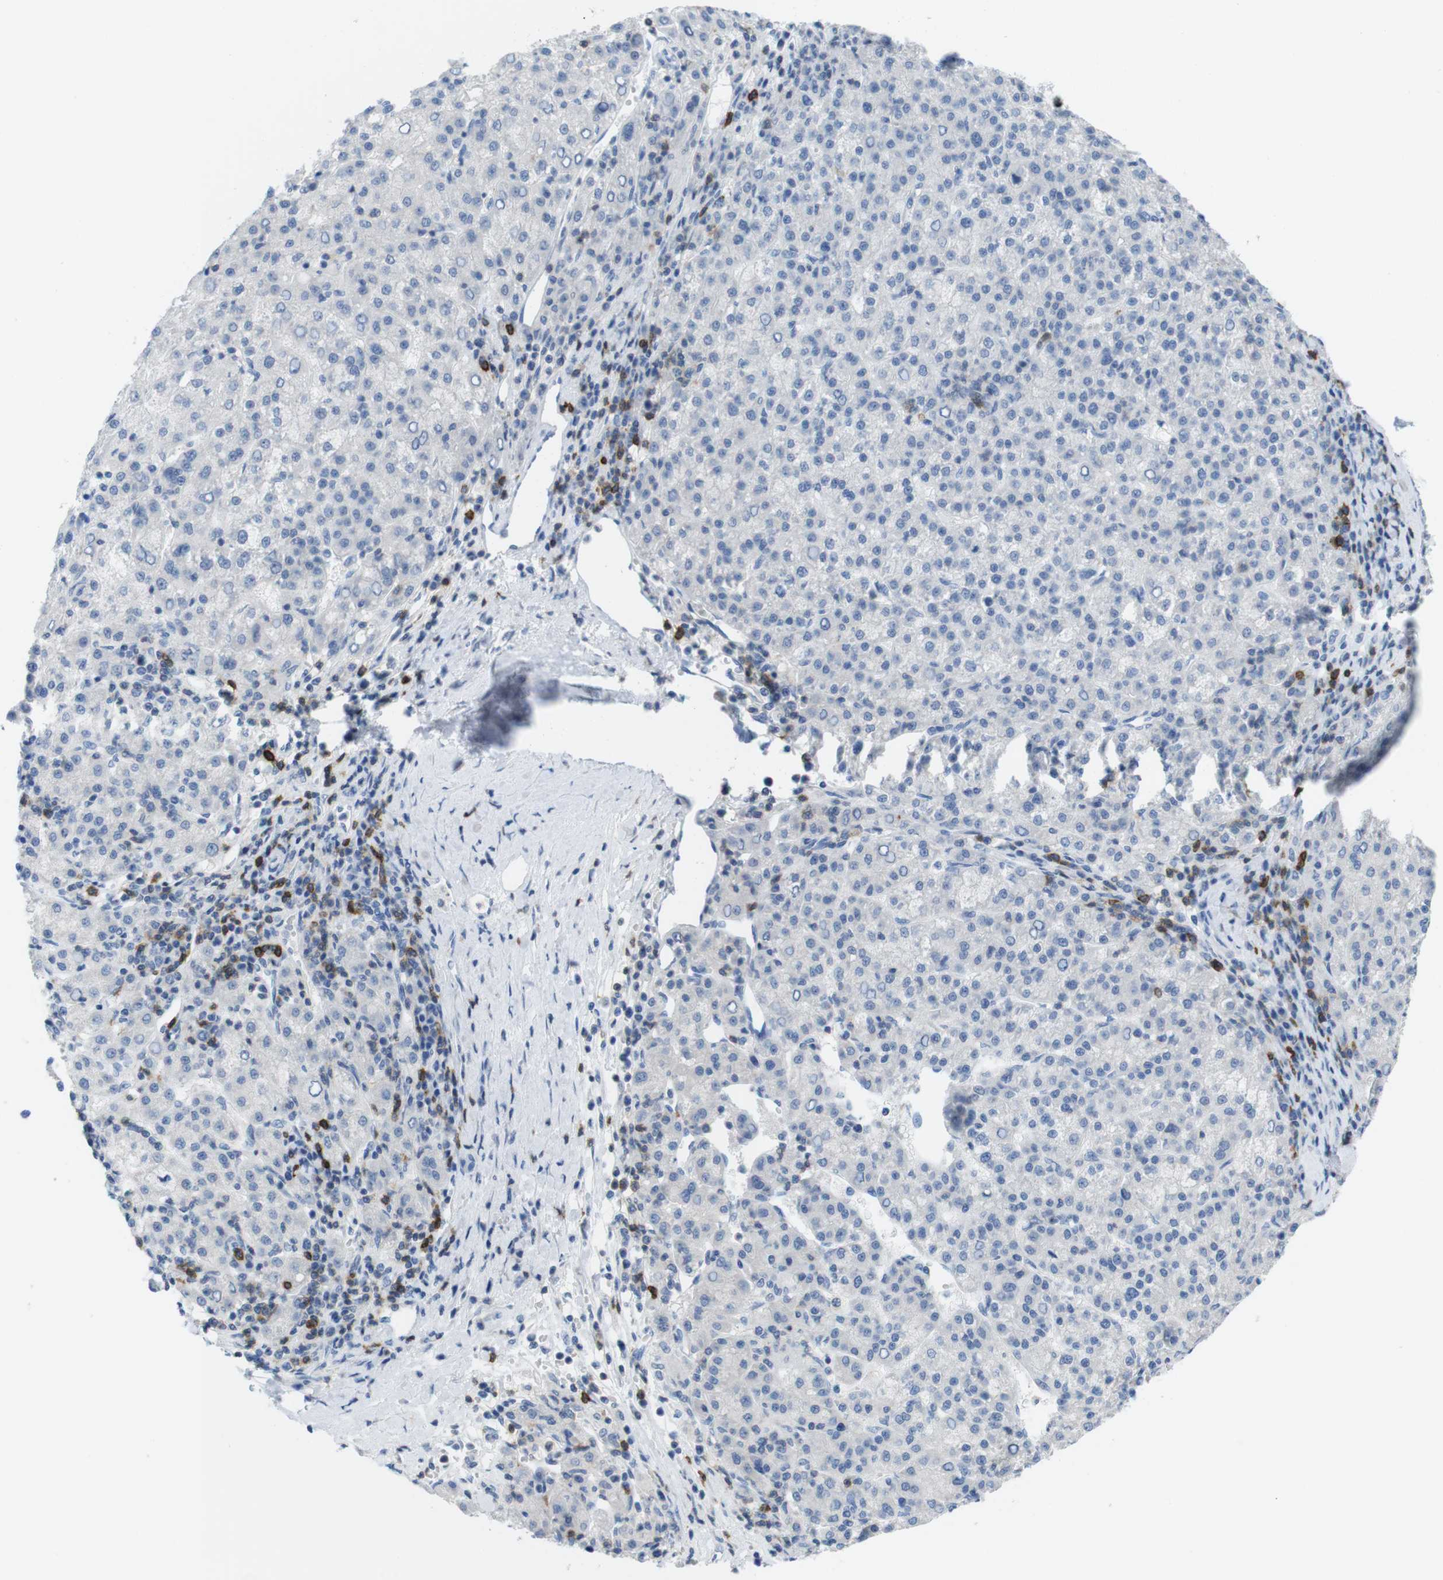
{"staining": {"intensity": "negative", "quantity": "none", "location": "none"}, "tissue": "liver cancer", "cell_type": "Tumor cells", "image_type": "cancer", "snomed": [{"axis": "morphology", "description": "Carcinoma, Hepatocellular, NOS"}, {"axis": "topography", "description": "Liver"}], "caption": "This is an IHC histopathology image of hepatocellular carcinoma (liver). There is no positivity in tumor cells.", "gene": "CD5", "patient": {"sex": "female", "age": 58}}